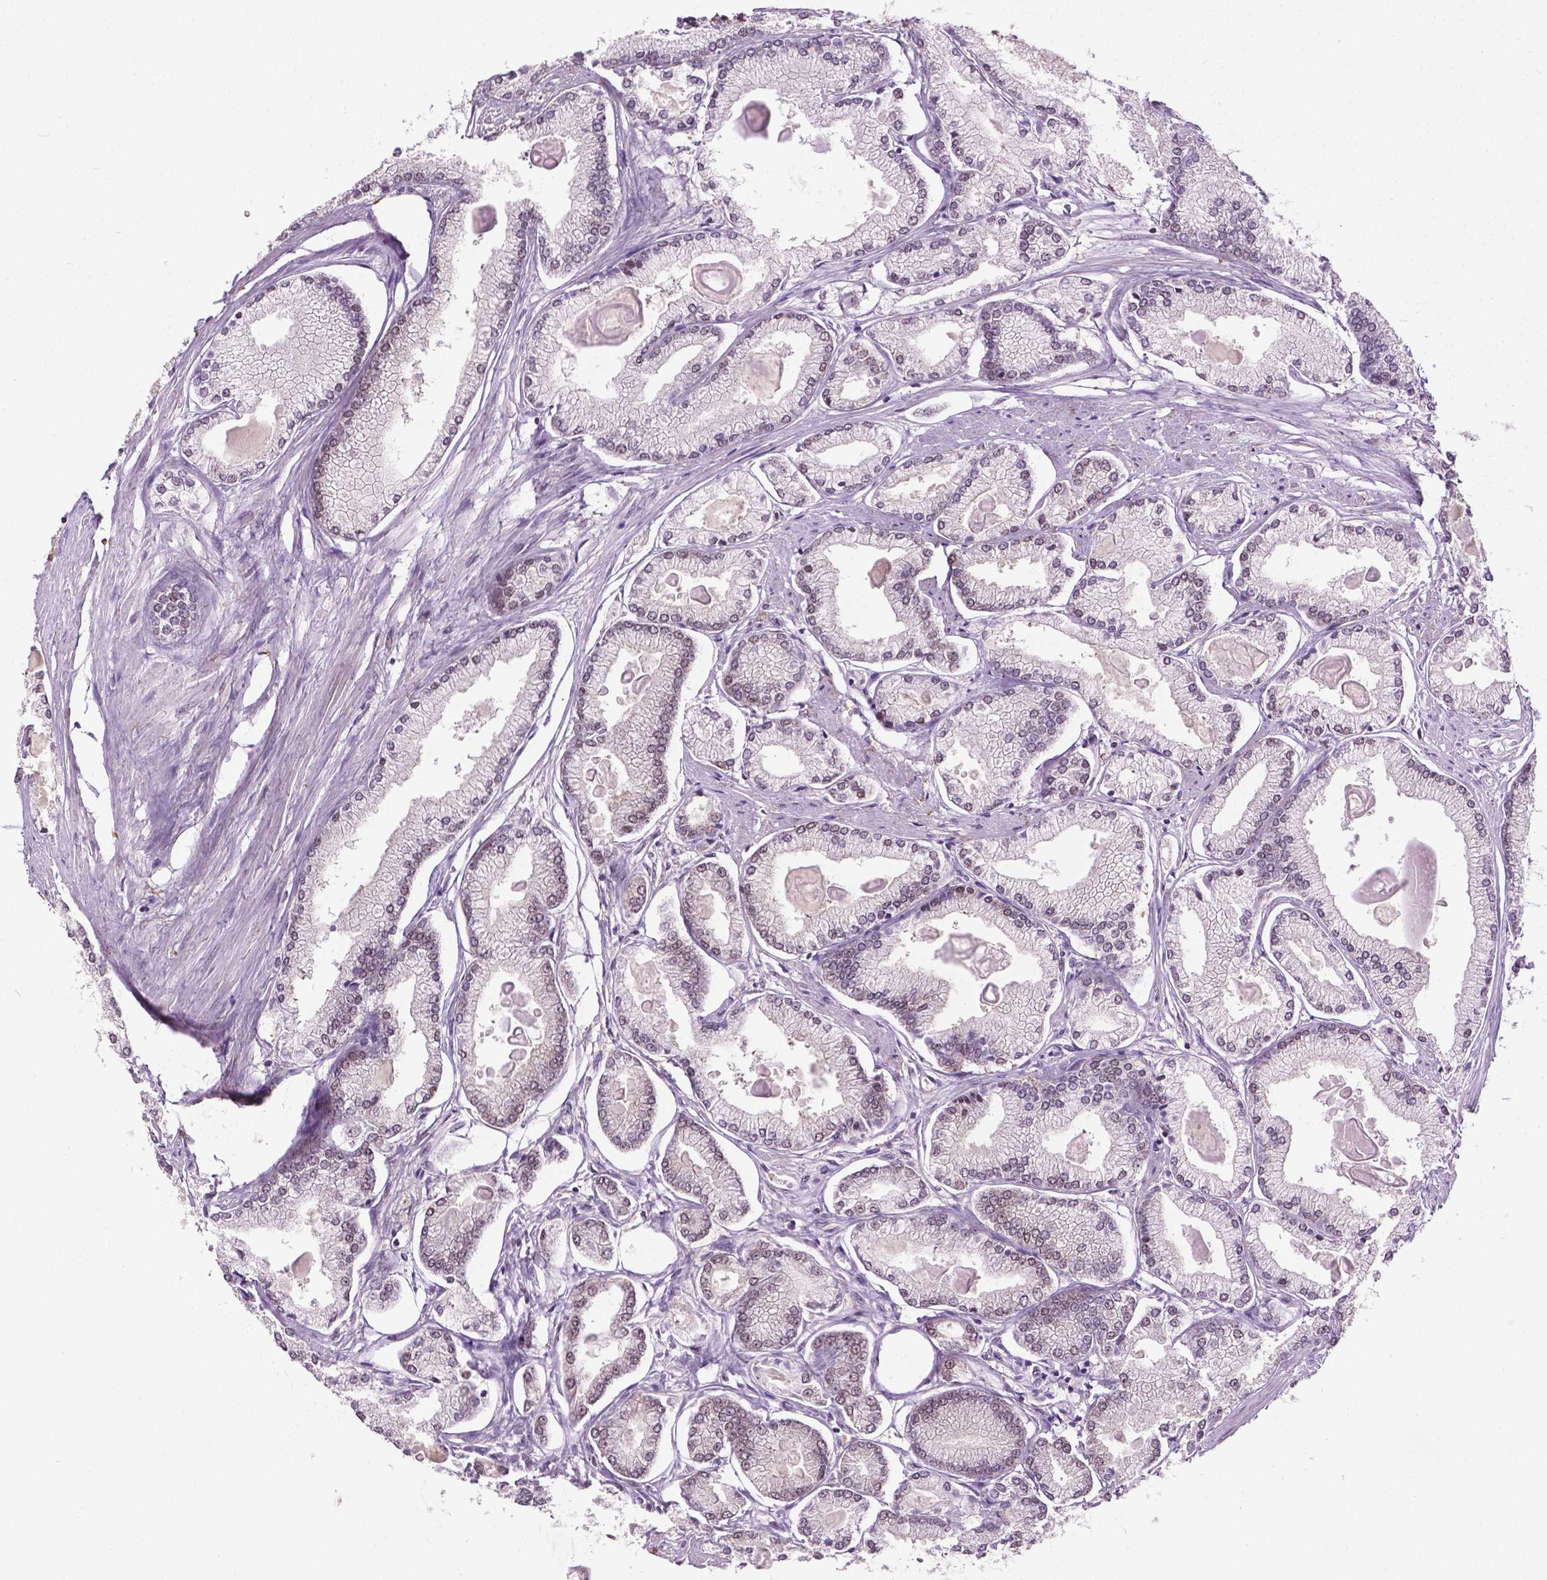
{"staining": {"intensity": "negative", "quantity": "none", "location": "none"}, "tissue": "prostate cancer", "cell_type": "Tumor cells", "image_type": "cancer", "snomed": [{"axis": "morphology", "description": "Adenocarcinoma, High grade"}, {"axis": "topography", "description": "Prostate"}], "caption": "DAB (3,3'-diaminobenzidine) immunohistochemical staining of human prostate adenocarcinoma (high-grade) shows no significant staining in tumor cells.", "gene": "UBQLN4", "patient": {"sex": "male", "age": 68}}